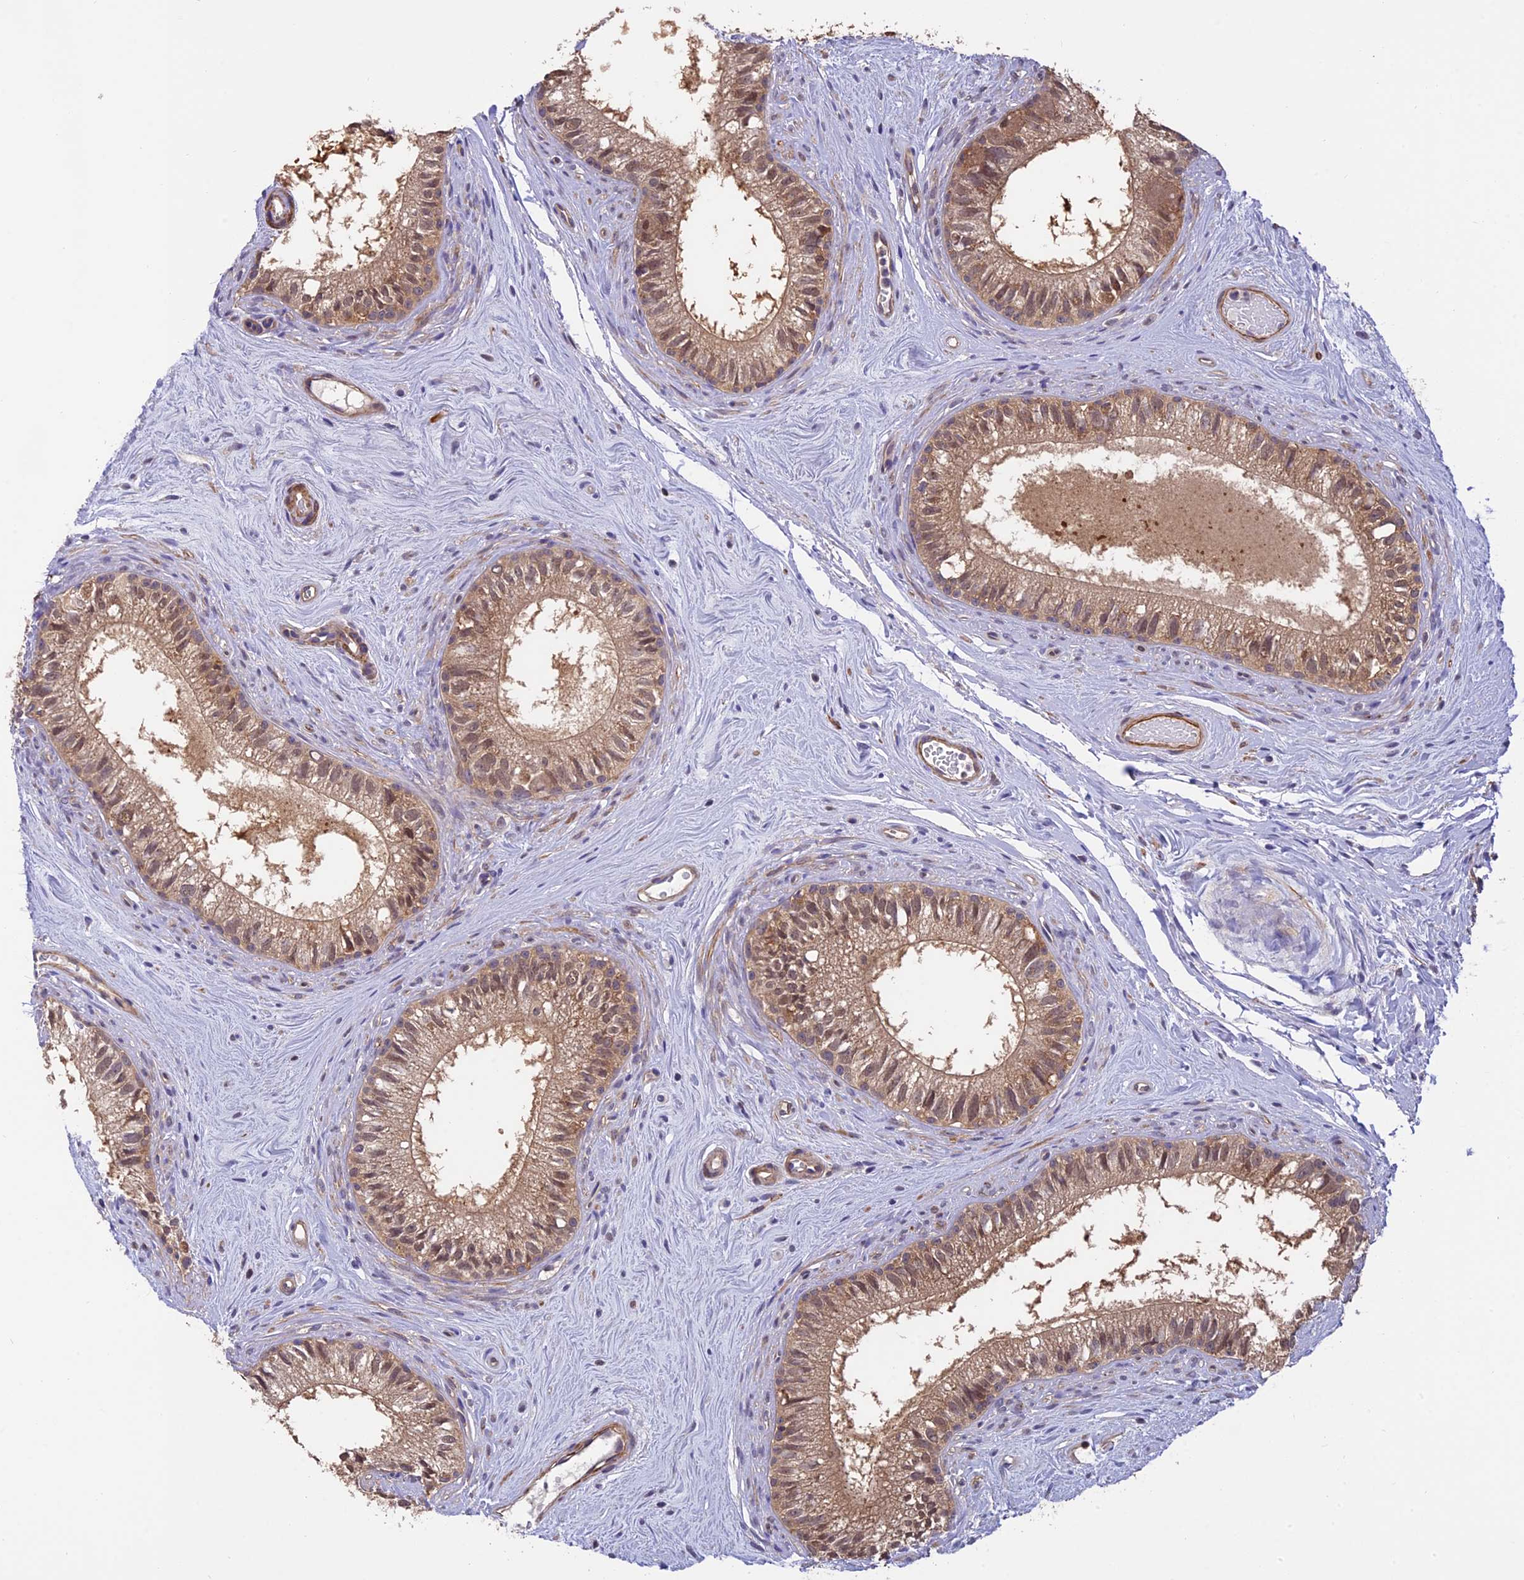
{"staining": {"intensity": "moderate", "quantity": ">75%", "location": "cytoplasmic/membranous,nuclear"}, "tissue": "epididymis", "cell_type": "Glandular cells", "image_type": "normal", "snomed": [{"axis": "morphology", "description": "Normal tissue, NOS"}, {"axis": "topography", "description": "Epididymis"}], "caption": "Protein staining by immunohistochemistry reveals moderate cytoplasmic/membranous,nuclear positivity in about >75% of glandular cells in benign epididymis.", "gene": "PSMB3", "patient": {"sex": "male", "age": 71}}